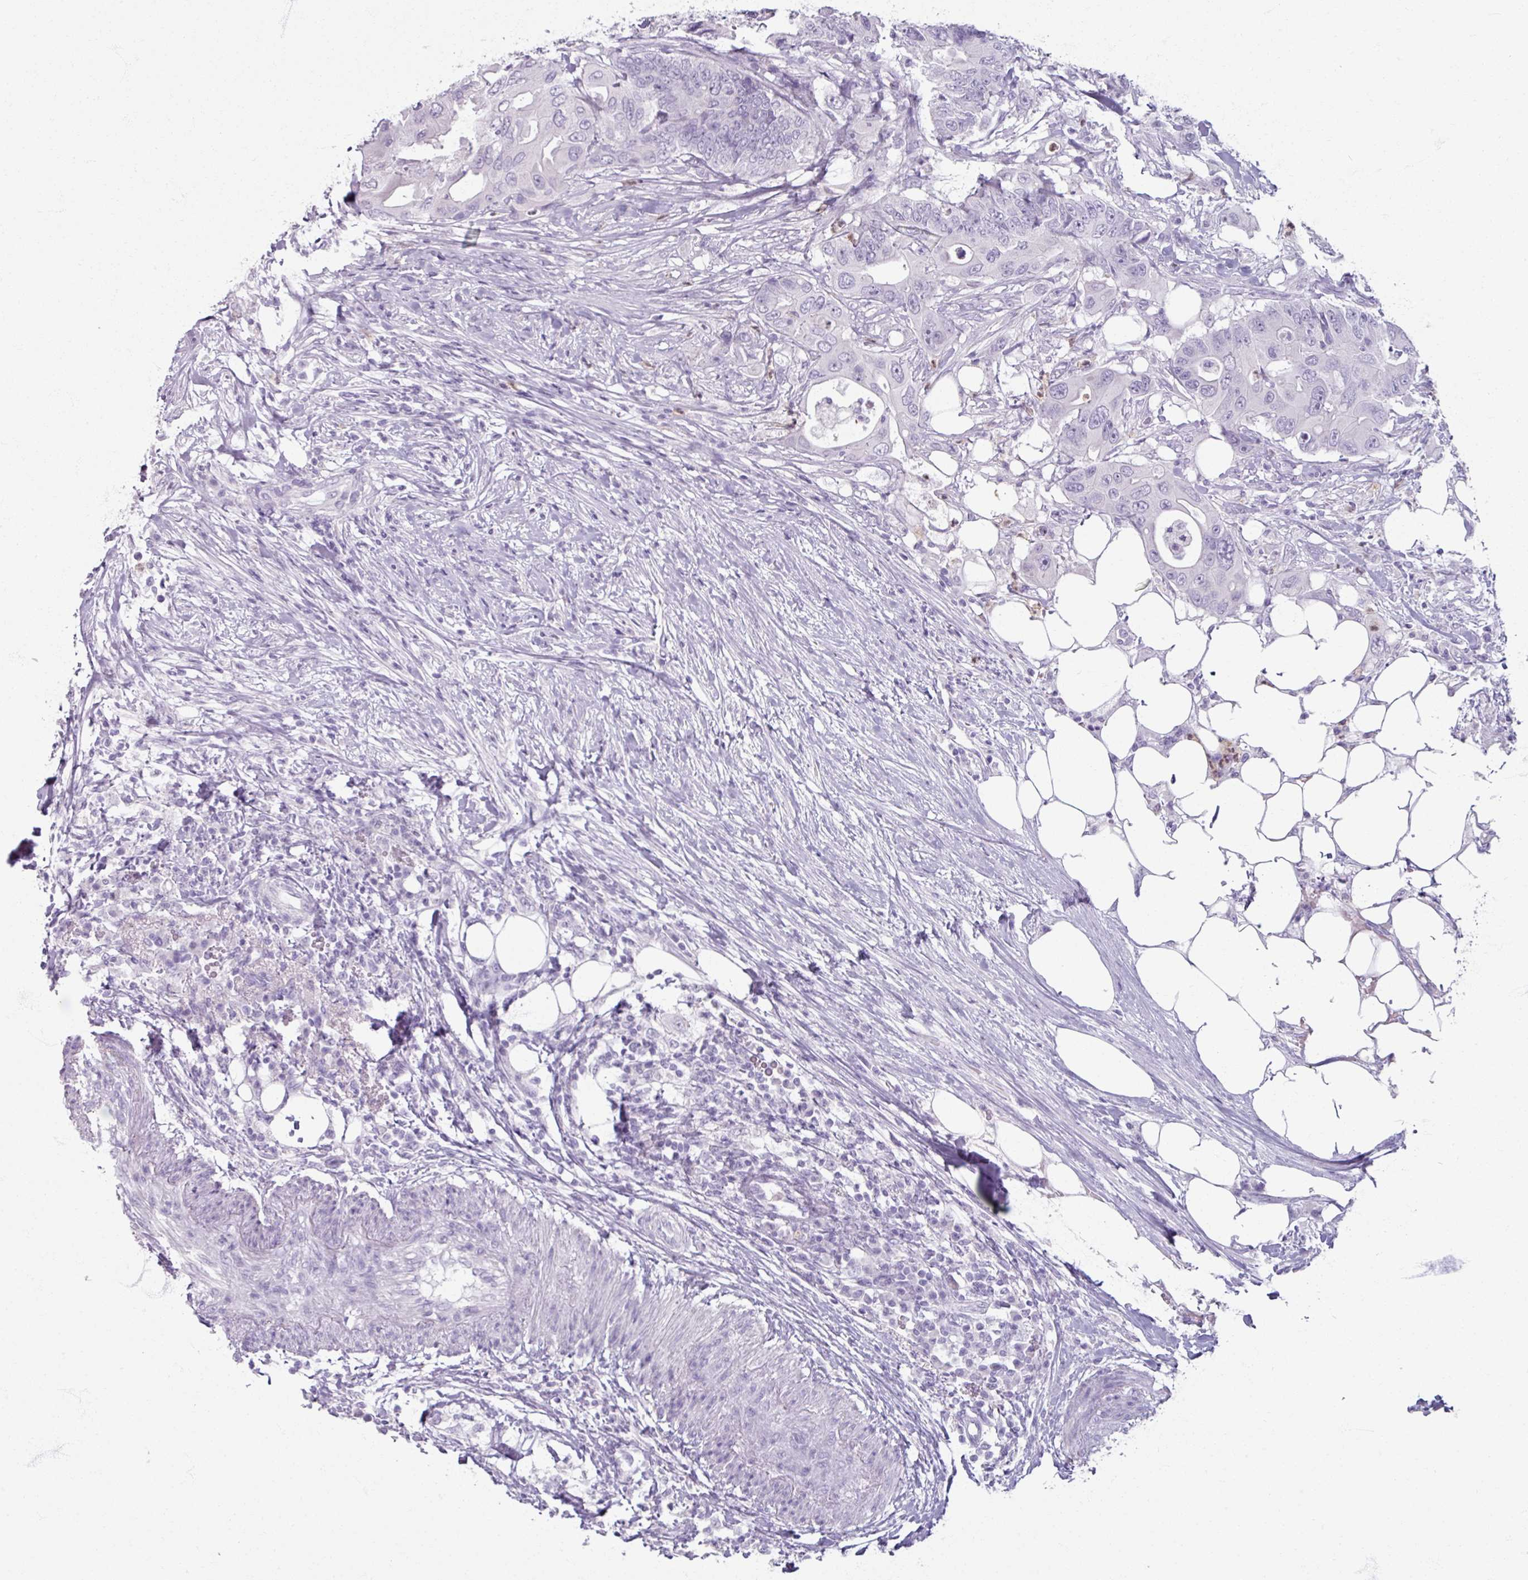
{"staining": {"intensity": "negative", "quantity": "none", "location": "none"}, "tissue": "colorectal cancer", "cell_type": "Tumor cells", "image_type": "cancer", "snomed": [{"axis": "morphology", "description": "Adenocarcinoma, NOS"}, {"axis": "topography", "description": "Colon"}], "caption": "High magnification brightfield microscopy of colorectal adenocarcinoma stained with DAB (brown) and counterstained with hematoxylin (blue): tumor cells show no significant positivity.", "gene": "ARG1", "patient": {"sex": "male", "age": 71}}